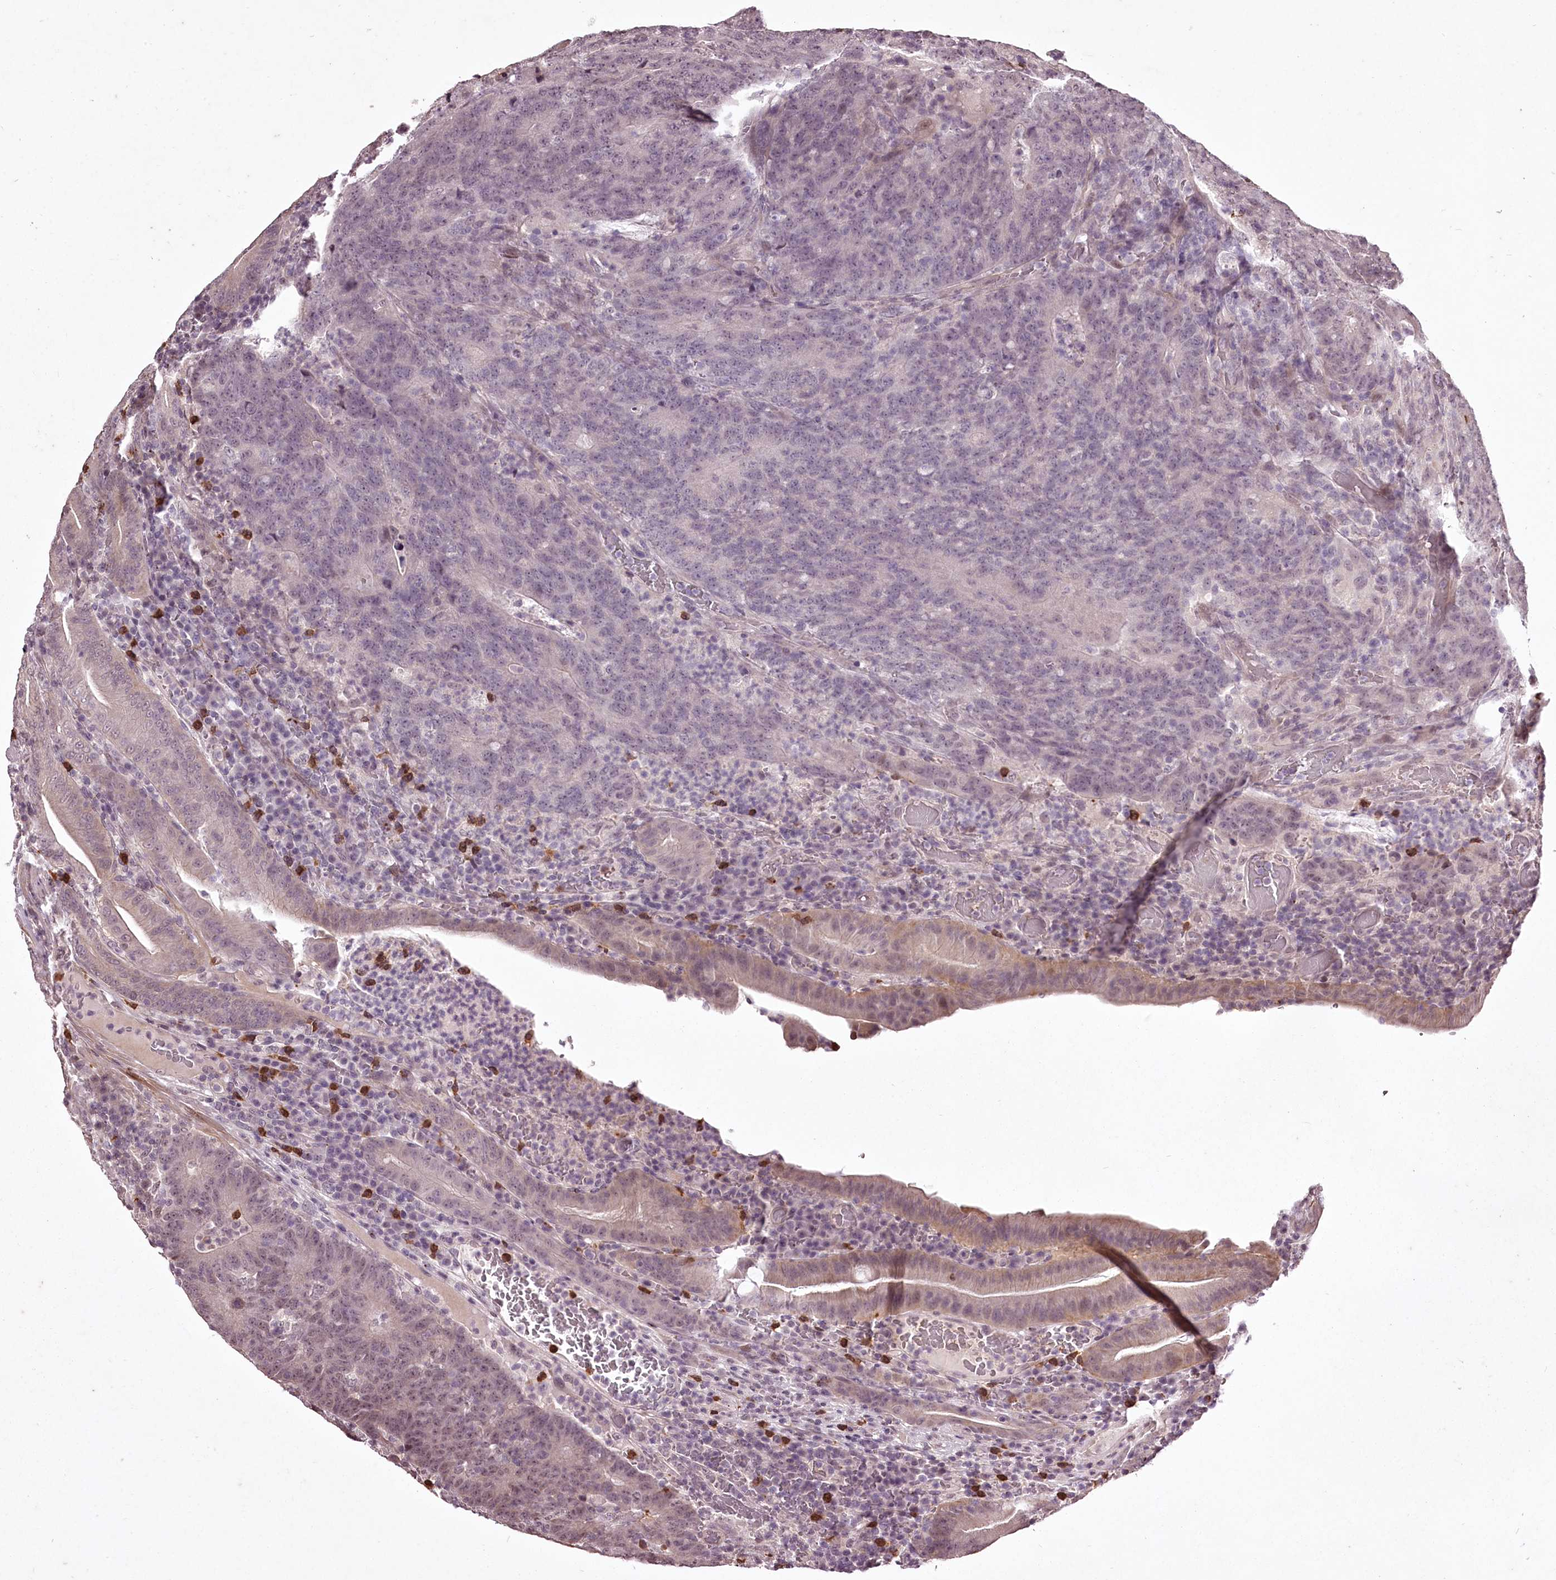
{"staining": {"intensity": "weak", "quantity": "<25%", "location": "nuclear"}, "tissue": "colorectal cancer", "cell_type": "Tumor cells", "image_type": "cancer", "snomed": [{"axis": "morphology", "description": "Normal tissue, NOS"}, {"axis": "morphology", "description": "Adenocarcinoma, NOS"}, {"axis": "topography", "description": "Colon"}], "caption": "Colorectal adenocarcinoma was stained to show a protein in brown. There is no significant staining in tumor cells. (DAB (3,3'-diaminobenzidine) IHC with hematoxylin counter stain).", "gene": "ADRA1D", "patient": {"sex": "female", "age": 75}}